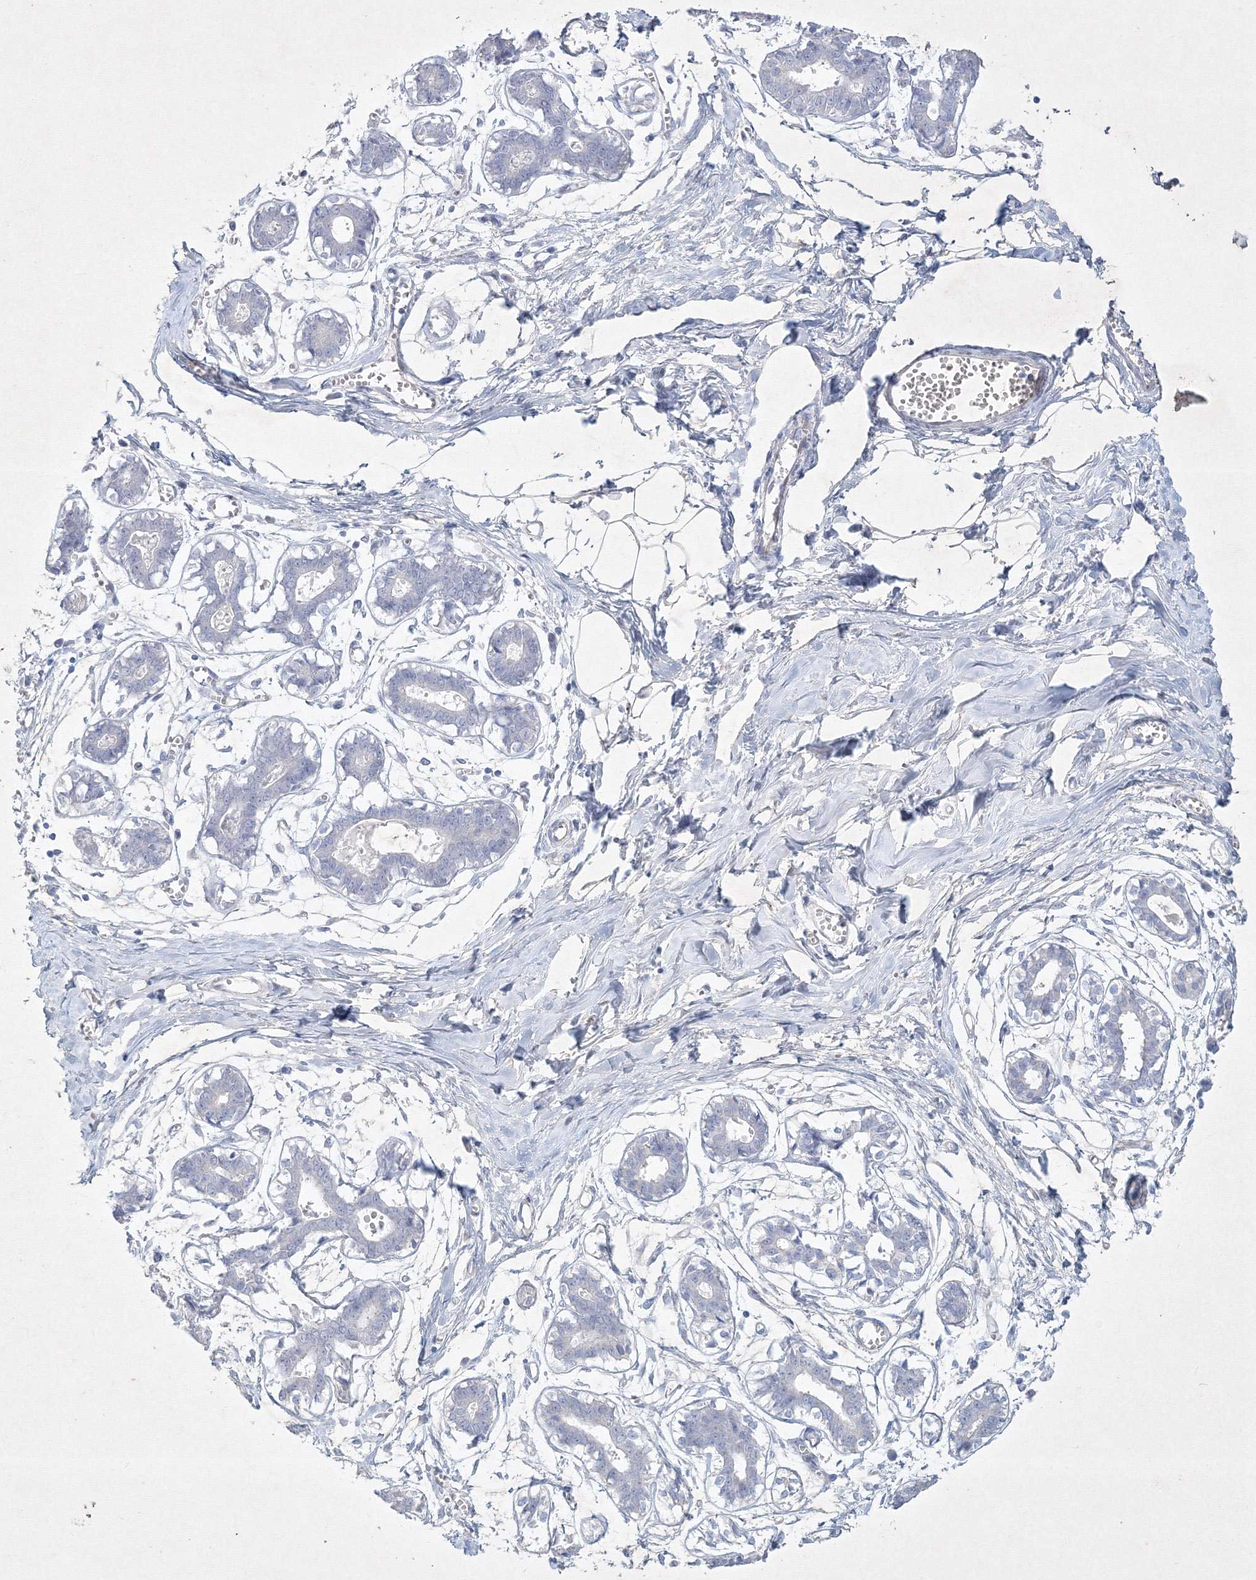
{"staining": {"intensity": "negative", "quantity": "none", "location": "none"}, "tissue": "breast", "cell_type": "Adipocytes", "image_type": "normal", "snomed": [{"axis": "morphology", "description": "Normal tissue, NOS"}, {"axis": "topography", "description": "Breast"}], "caption": "IHC of benign breast reveals no positivity in adipocytes. (DAB (3,3'-diaminobenzidine) immunohistochemistry (IHC) with hematoxylin counter stain).", "gene": "CXXC4", "patient": {"sex": "female", "age": 27}}